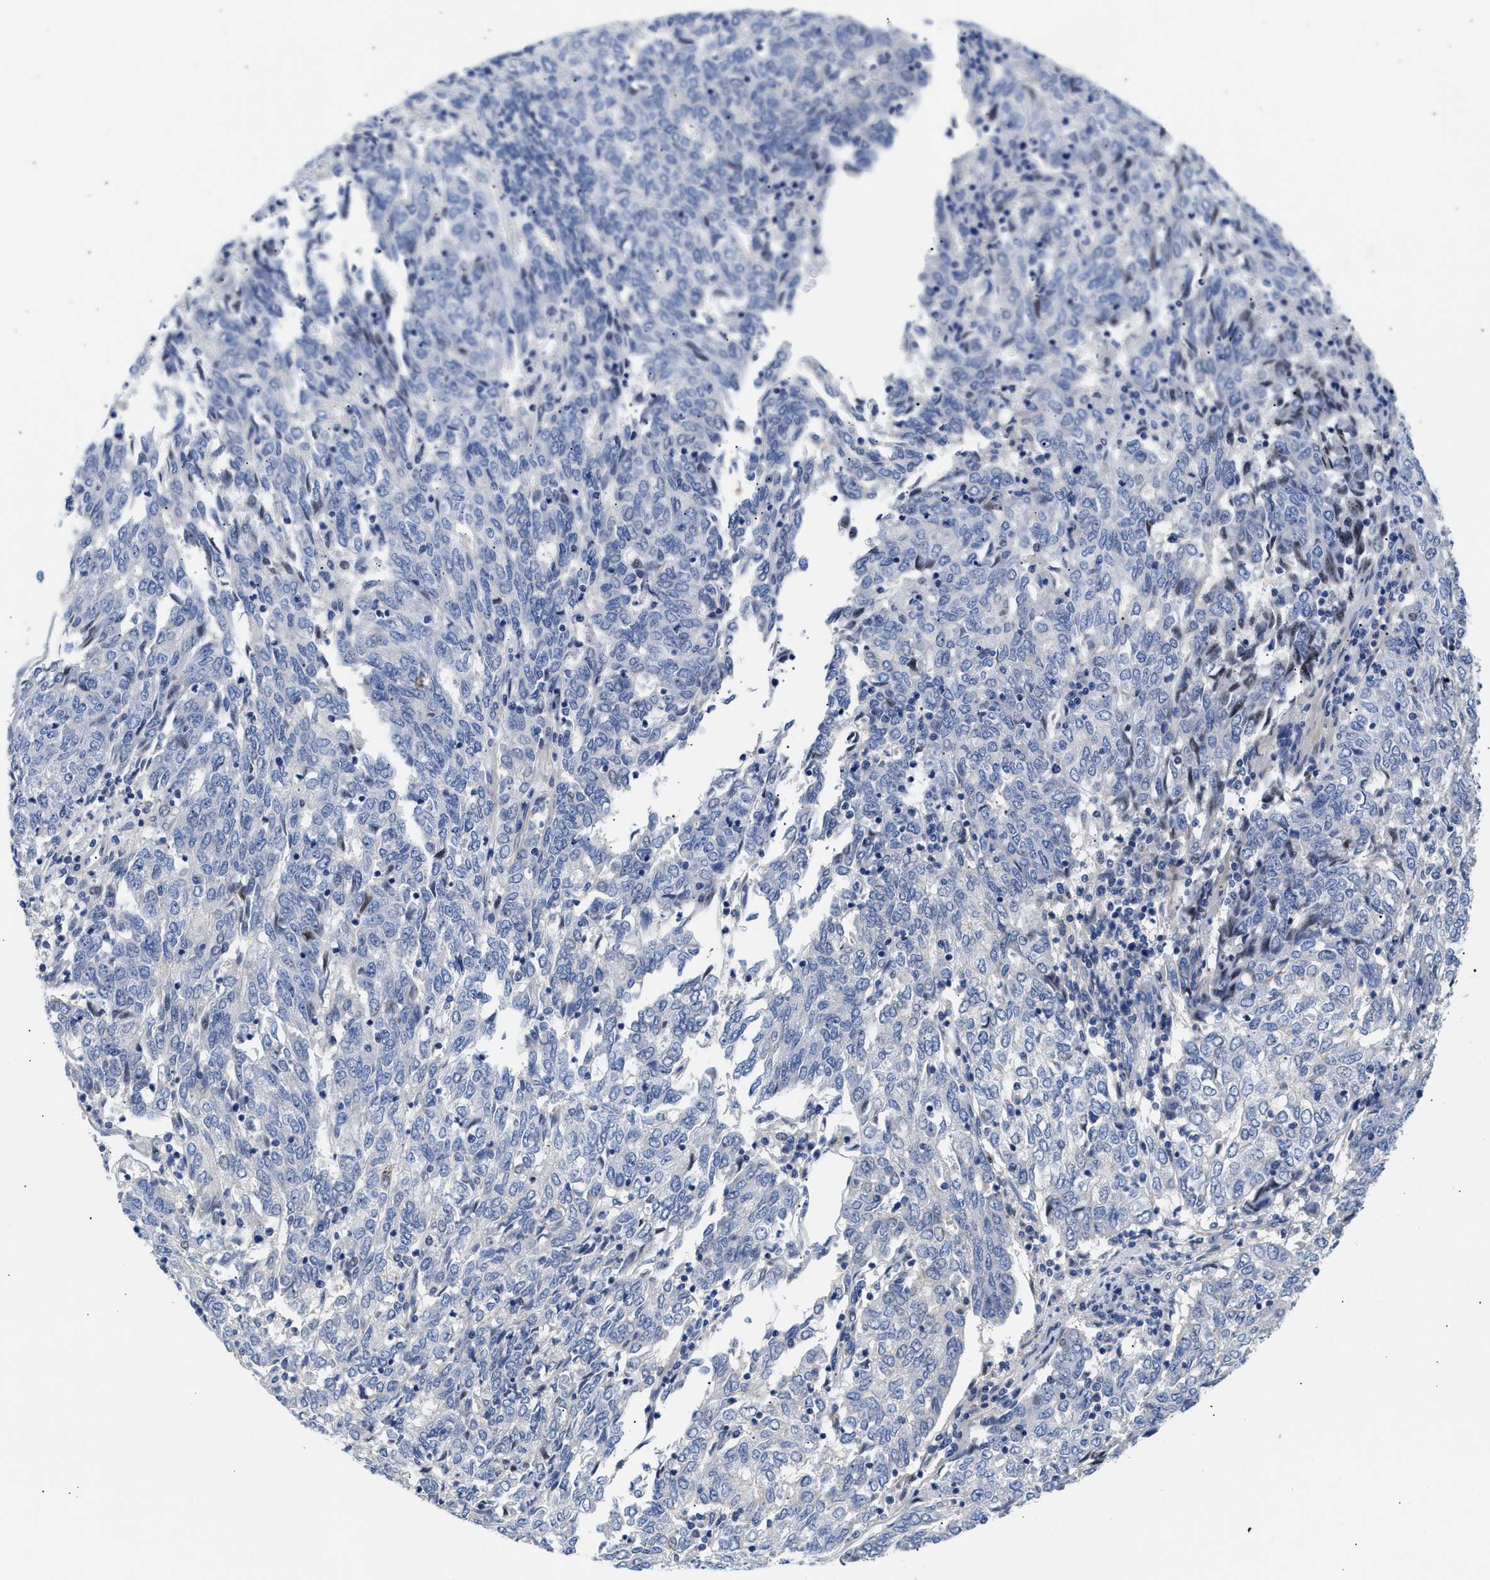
{"staining": {"intensity": "negative", "quantity": "none", "location": "none"}, "tissue": "endometrial cancer", "cell_type": "Tumor cells", "image_type": "cancer", "snomed": [{"axis": "morphology", "description": "Adenocarcinoma, NOS"}, {"axis": "topography", "description": "Endometrium"}], "caption": "This is a image of IHC staining of endometrial cancer (adenocarcinoma), which shows no expression in tumor cells.", "gene": "ACTL7B", "patient": {"sex": "female", "age": 80}}